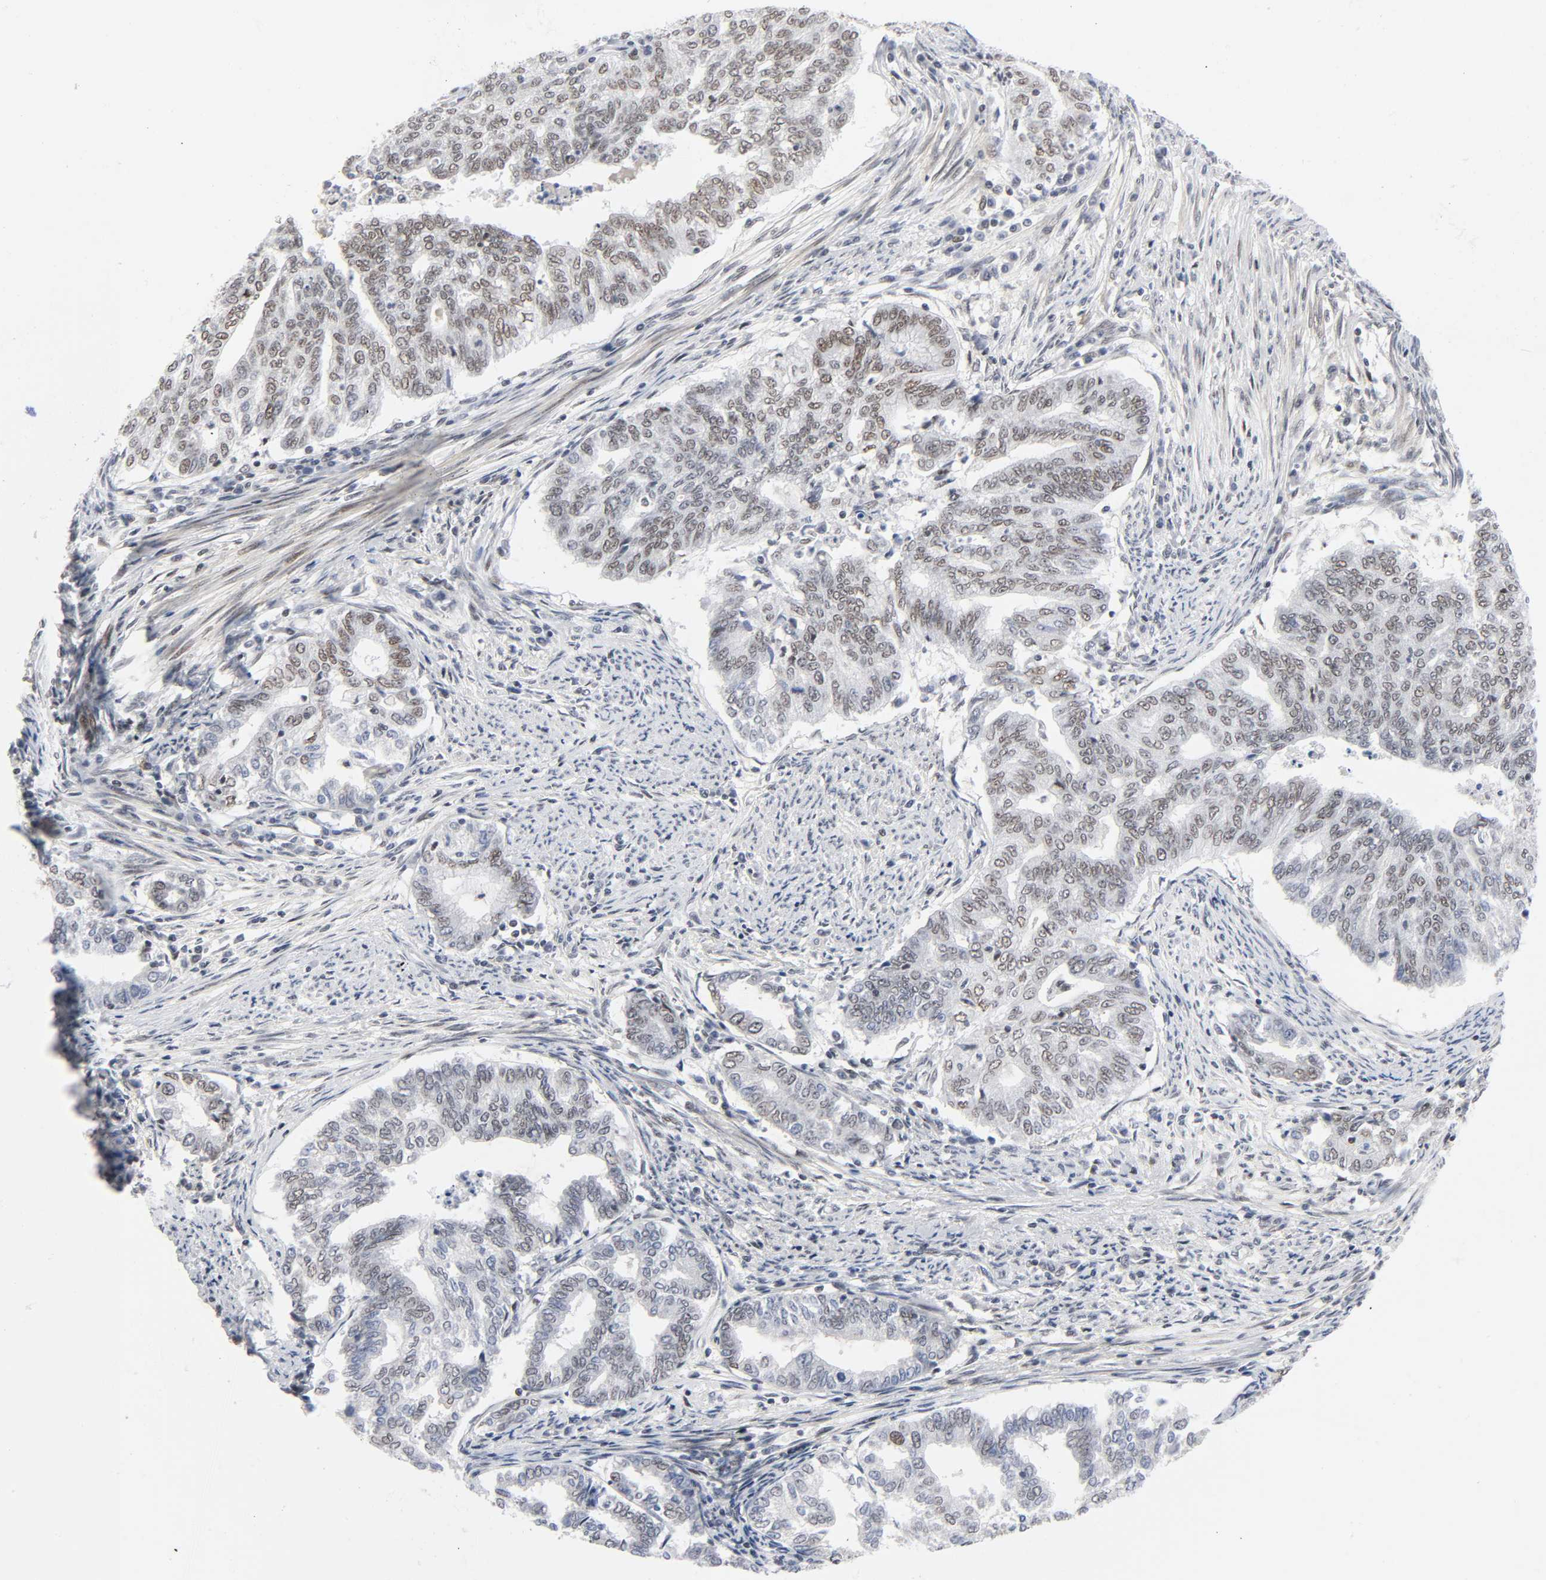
{"staining": {"intensity": "weak", "quantity": "25%-75%", "location": "nuclear"}, "tissue": "endometrial cancer", "cell_type": "Tumor cells", "image_type": "cancer", "snomed": [{"axis": "morphology", "description": "Adenocarcinoma, NOS"}, {"axis": "topography", "description": "Endometrium"}], "caption": "Tumor cells demonstrate weak nuclear staining in approximately 25%-75% of cells in endometrial cancer (adenocarcinoma).", "gene": "DIDO1", "patient": {"sex": "female", "age": 79}}